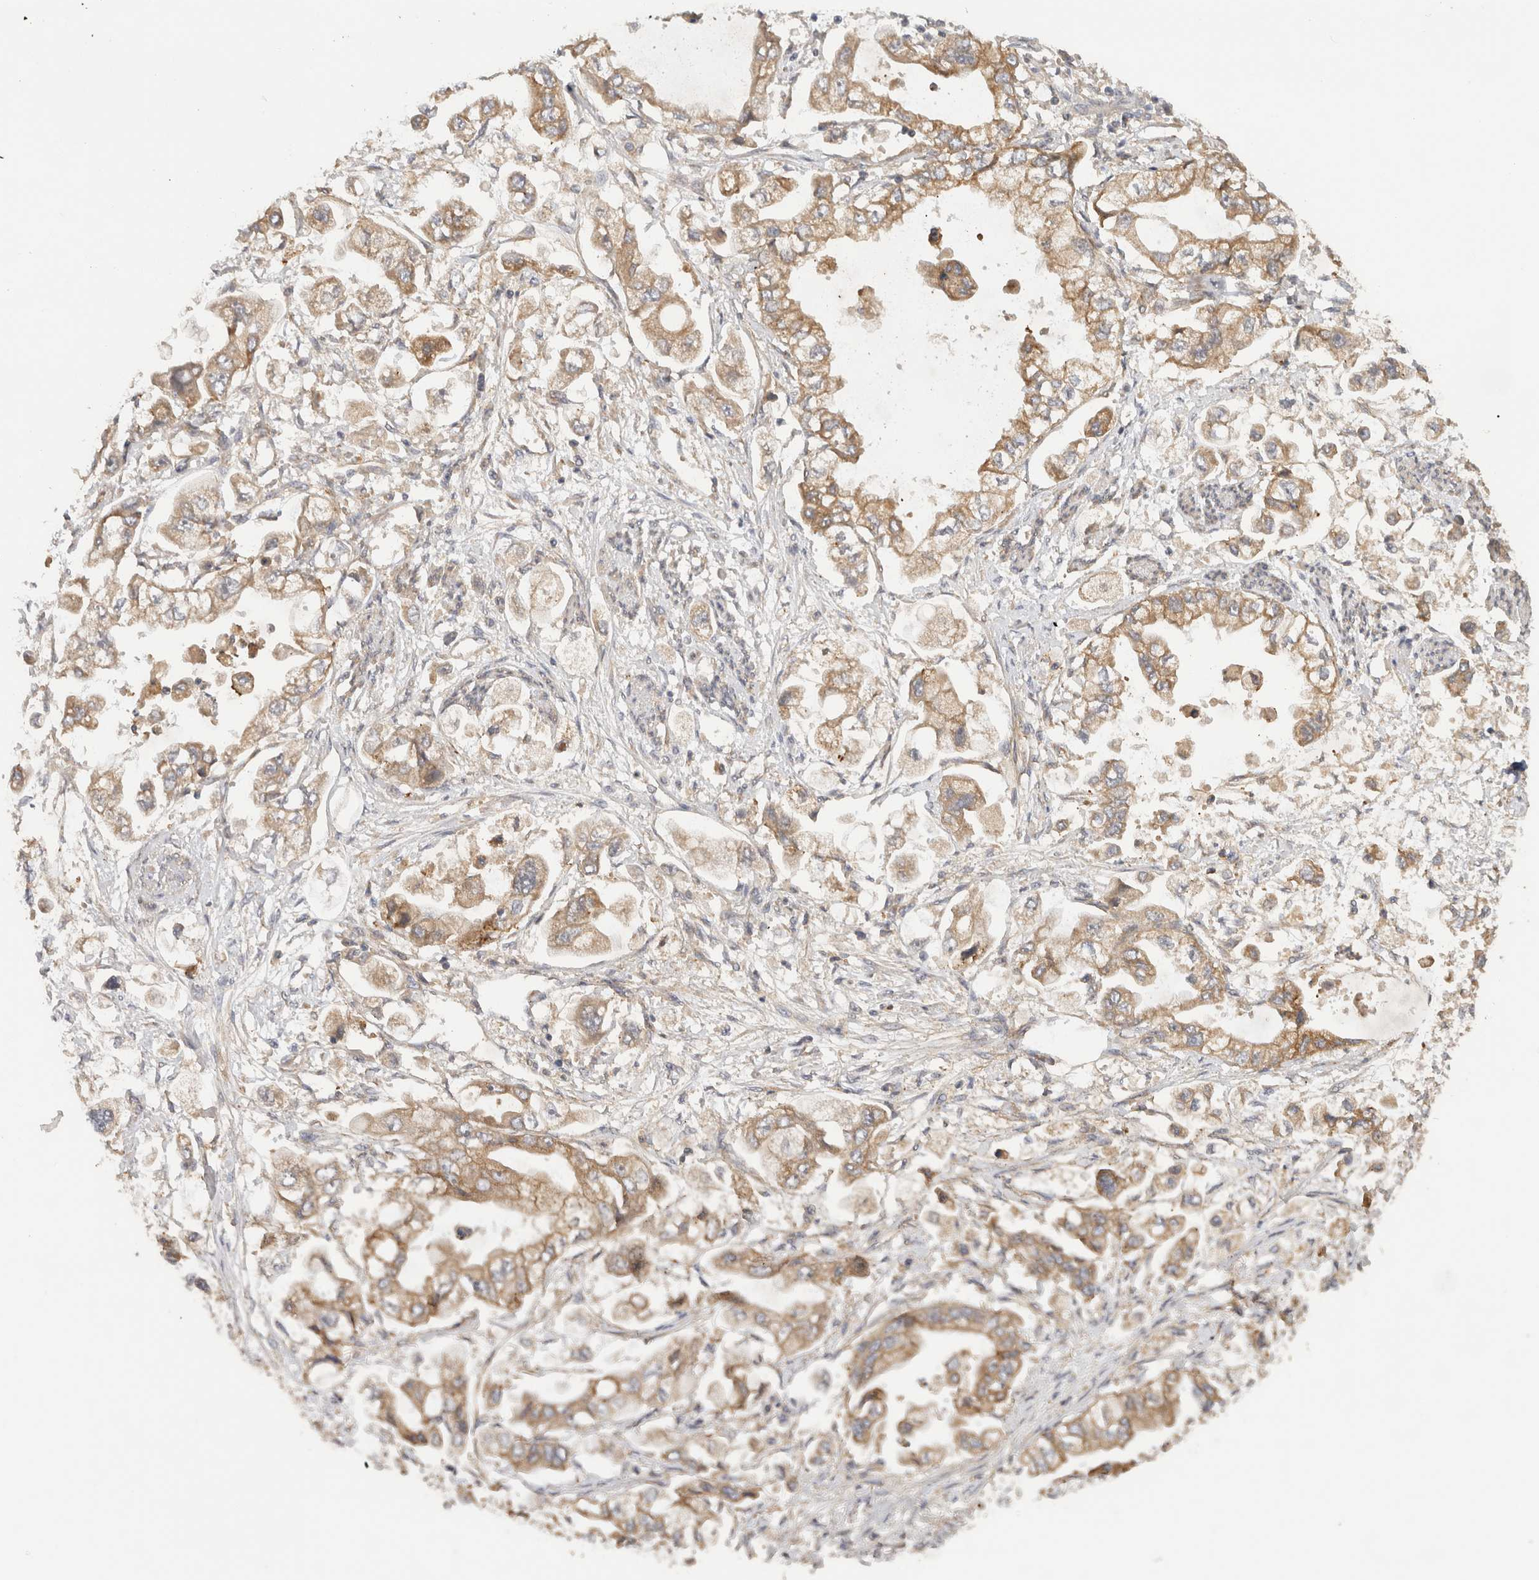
{"staining": {"intensity": "moderate", "quantity": ">75%", "location": "cytoplasmic/membranous"}, "tissue": "stomach cancer", "cell_type": "Tumor cells", "image_type": "cancer", "snomed": [{"axis": "morphology", "description": "Adenocarcinoma, NOS"}, {"axis": "topography", "description": "Stomach"}], "caption": "Human stomach cancer (adenocarcinoma) stained for a protein (brown) displays moderate cytoplasmic/membranous positive expression in approximately >75% of tumor cells.", "gene": "SGK3", "patient": {"sex": "male", "age": 62}}